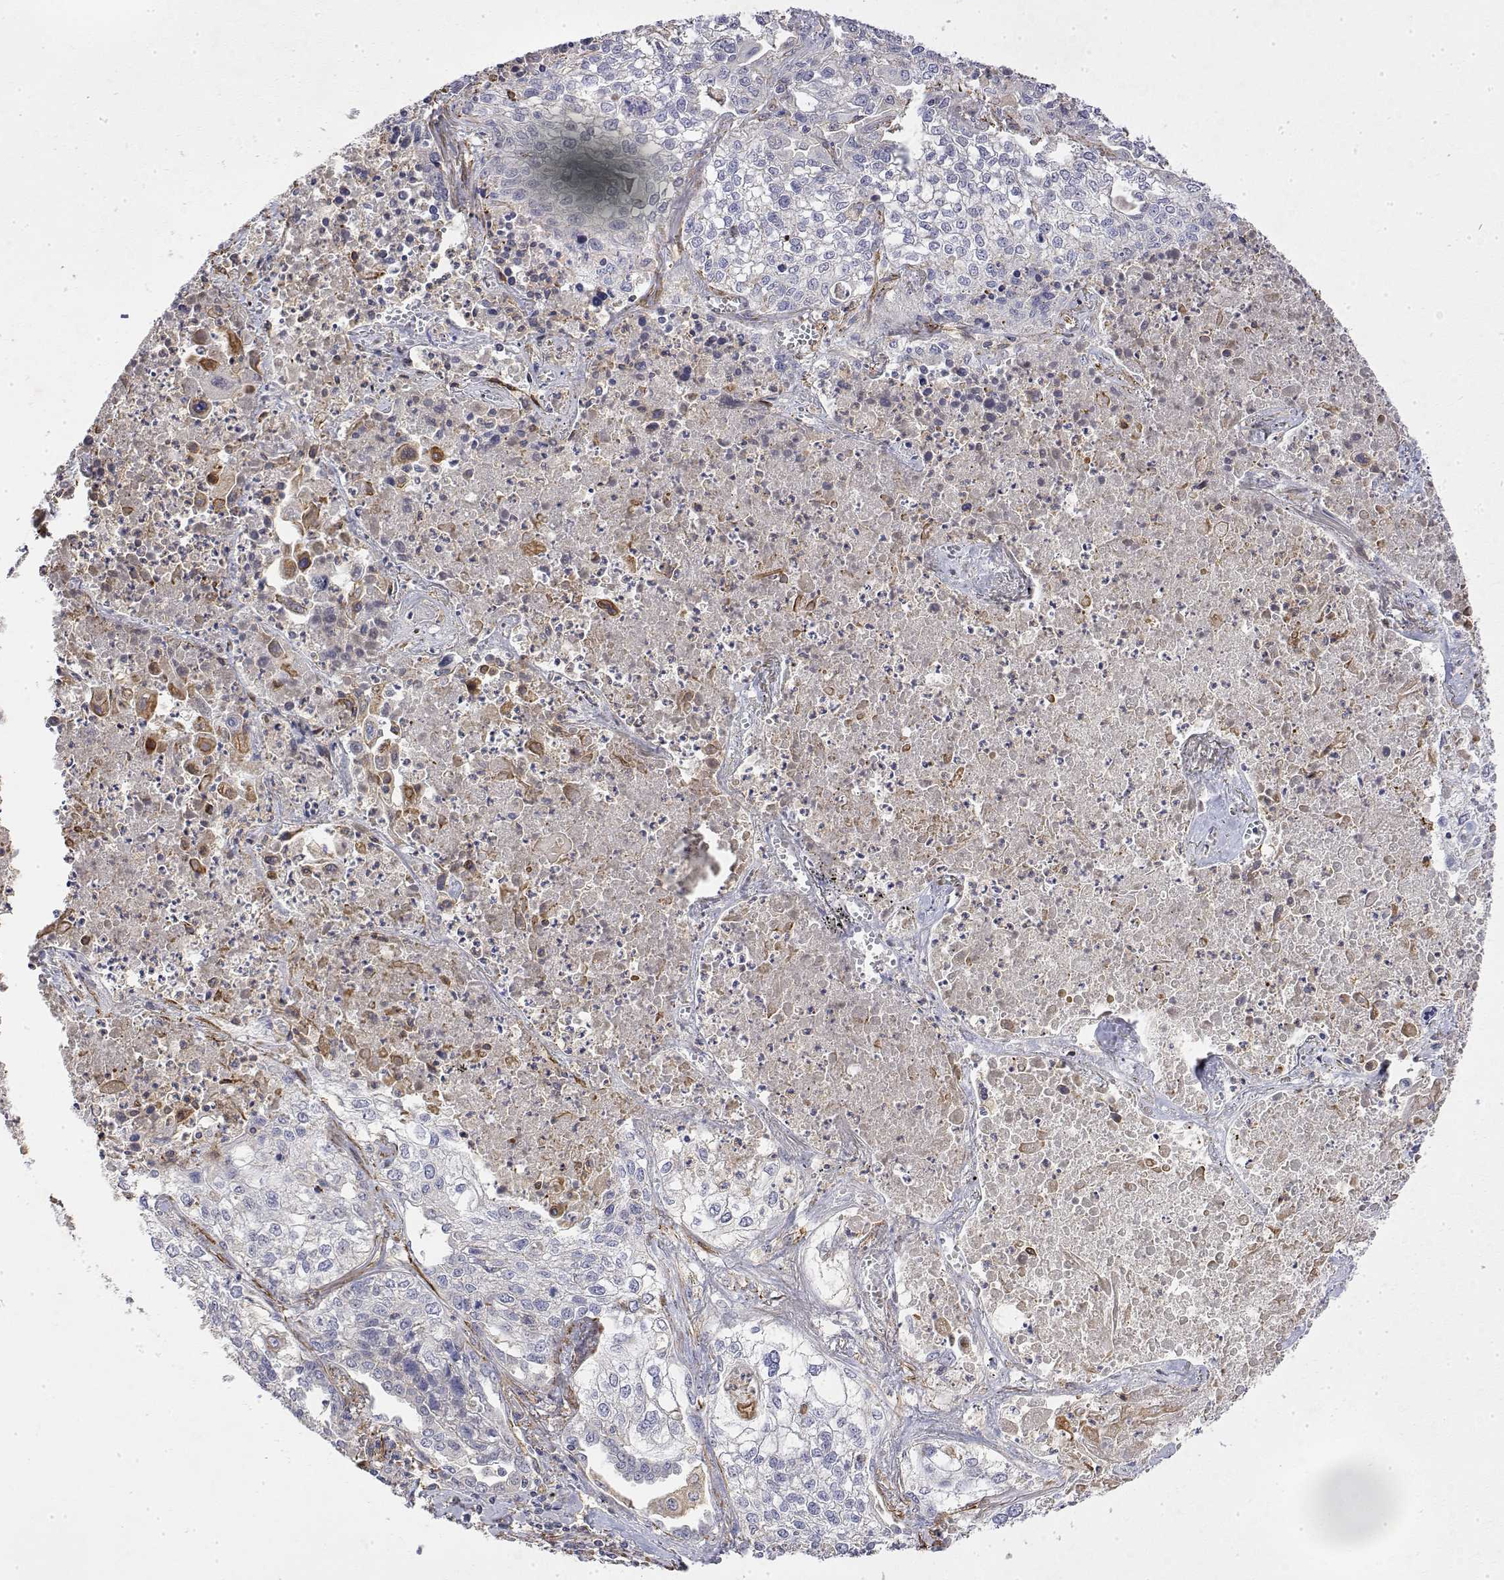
{"staining": {"intensity": "negative", "quantity": "none", "location": "none"}, "tissue": "lung cancer", "cell_type": "Tumor cells", "image_type": "cancer", "snomed": [{"axis": "morphology", "description": "Squamous cell carcinoma, NOS"}, {"axis": "topography", "description": "Lung"}], "caption": "This is an immunohistochemistry histopathology image of lung cancer. There is no staining in tumor cells.", "gene": "SOWAHD", "patient": {"sex": "male", "age": 74}}